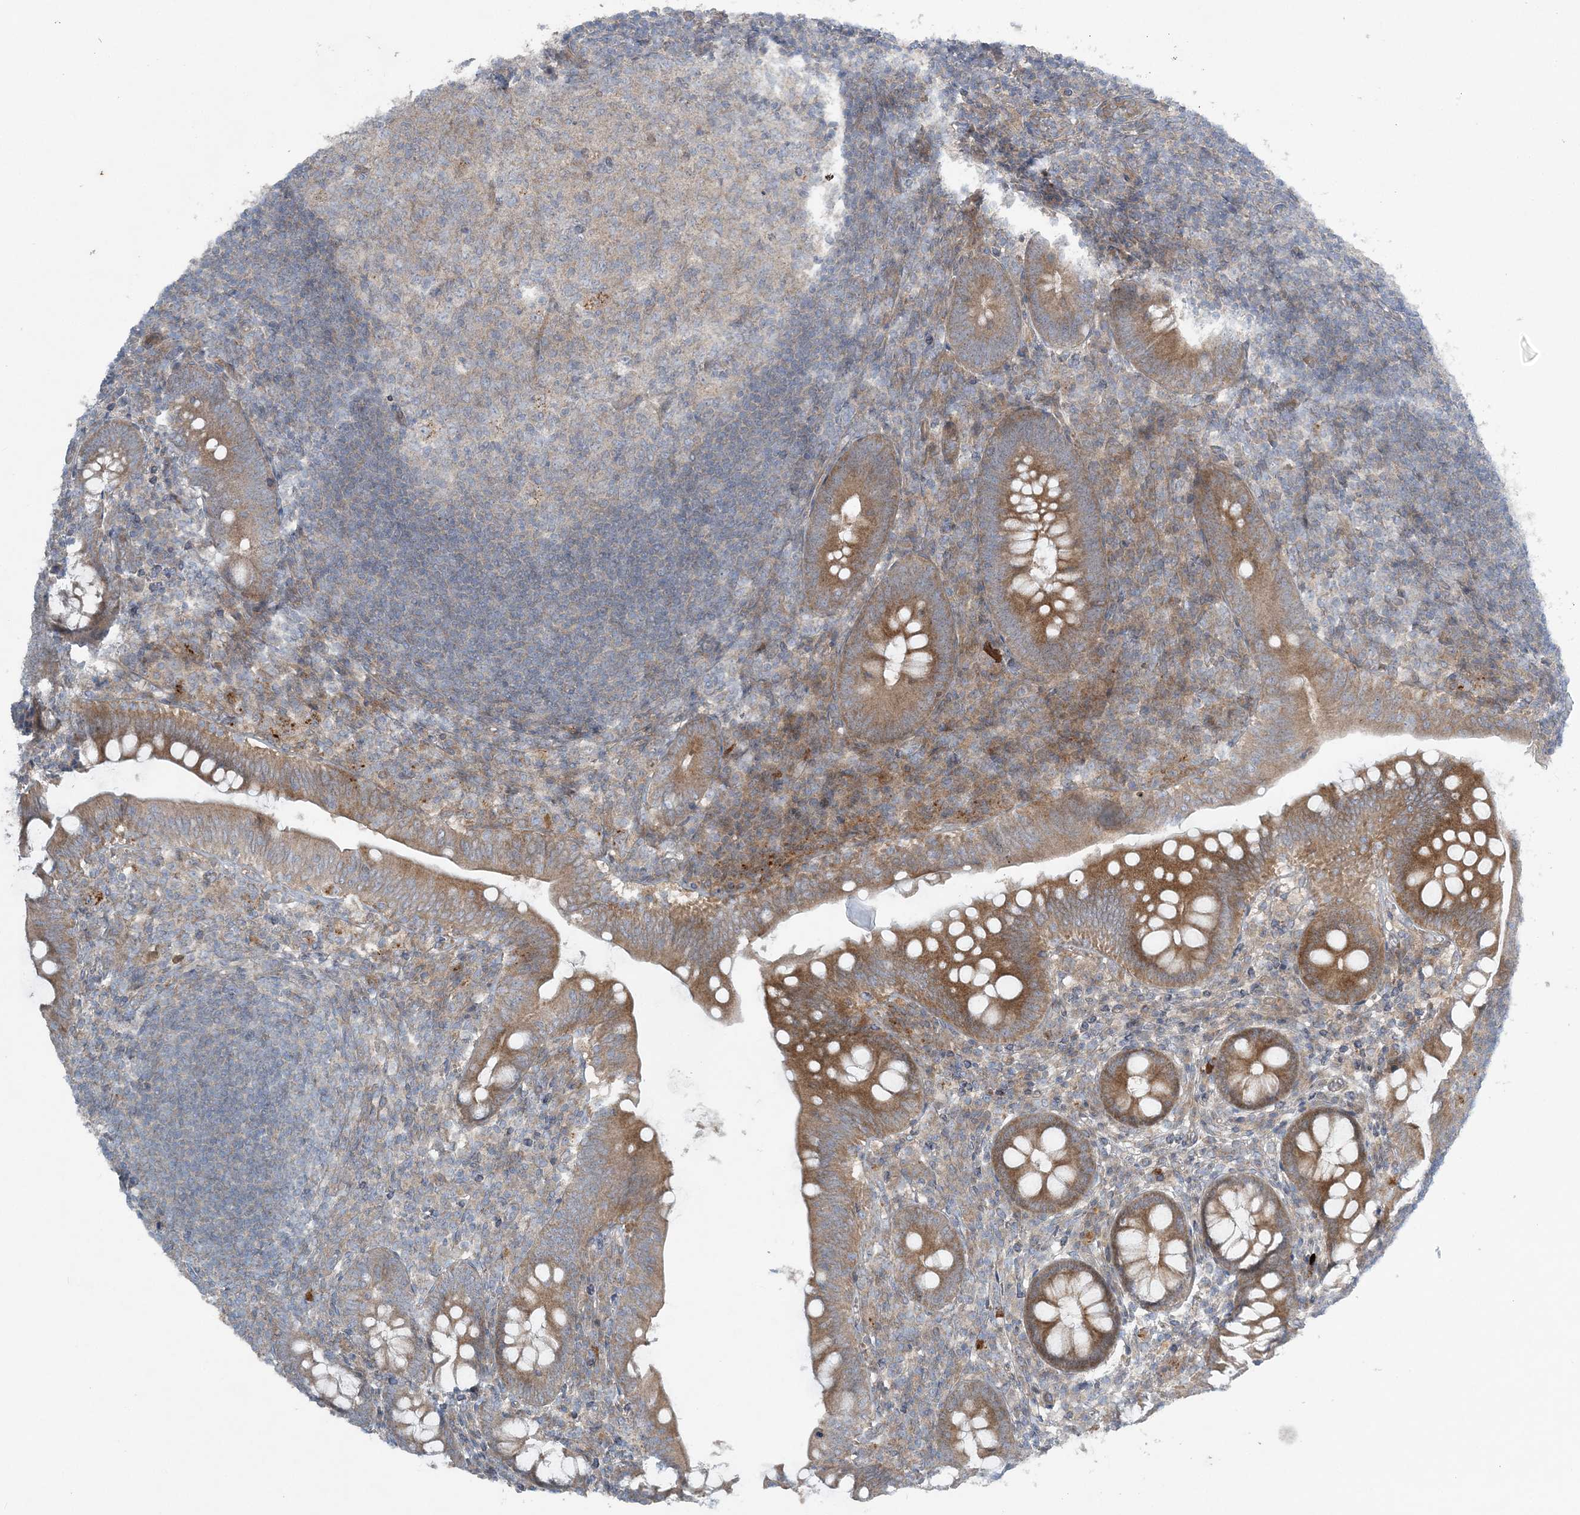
{"staining": {"intensity": "moderate", "quantity": ">75%", "location": "cytoplasmic/membranous"}, "tissue": "appendix", "cell_type": "Glandular cells", "image_type": "normal", "snomed": [{"axis": "morphology", "description": "Normal tissue, NOS"}, {"axis": "topography", "description": "Appendix"}], "caption": "Appendix stained with IHC displays moderate cytoplasmic/membranous staining in about >75% of glandular cells. (Stains: DAB in brown, nuclei in blue, Microscopy: brightfield microscopy at high magnification).", "gene": "SLC4A10", "patient": {"sex": "male", "age": 14}}